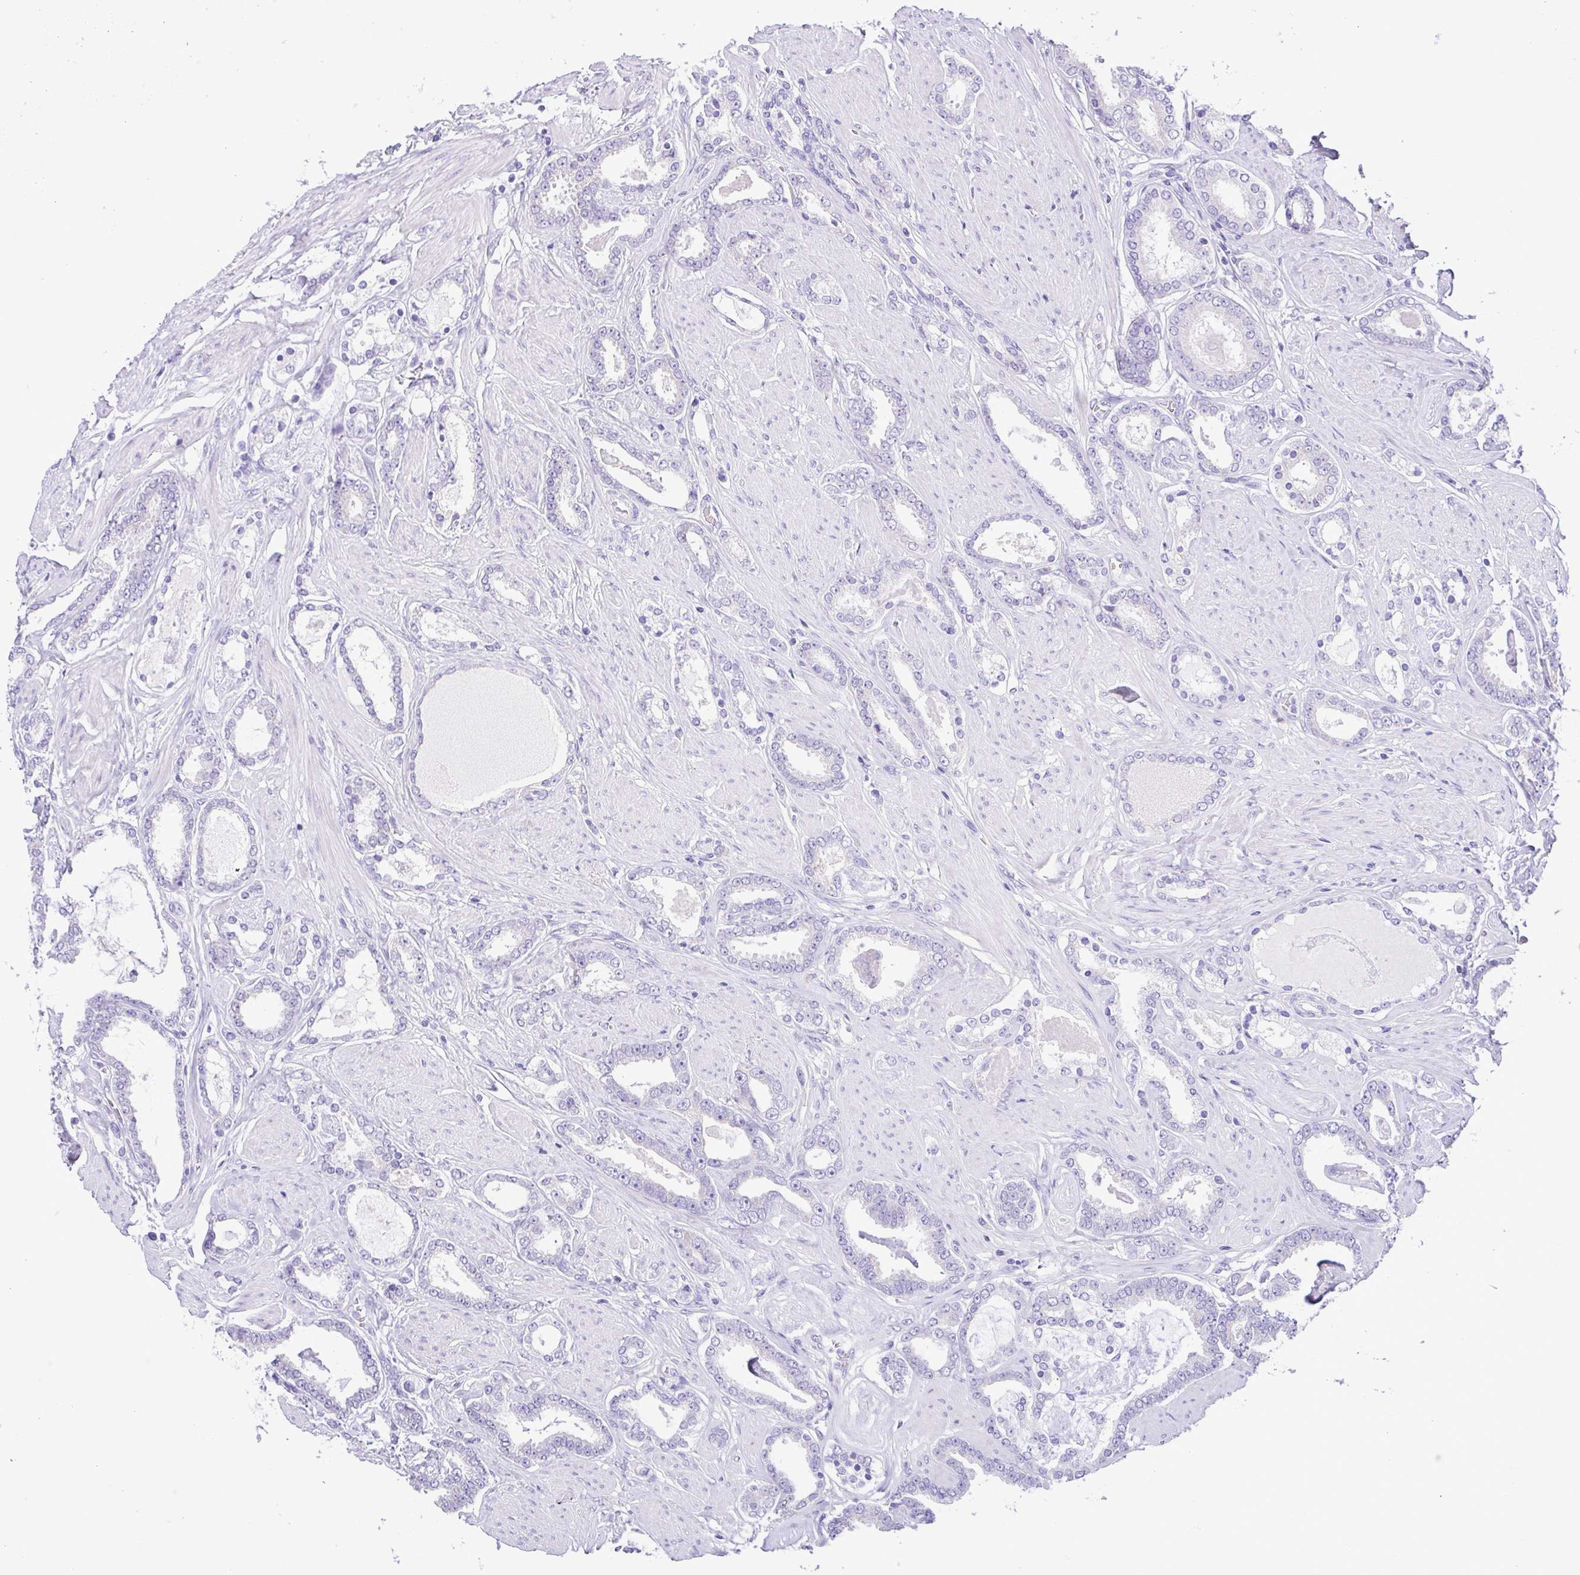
{"staining": {"intensity": "negative", "quantity": "none", "location": "none"}, "tissue": "prostate cancer", "cell_type": "Tumor cells", "image_type": "cancer", "snomed": [{"axis": "morphology", "description": "Adenocarcinoma, High grade"}, {"axis": "topography", "description": "Prostate"}], "caption": "This image is of high-grade adenocarcinoma (prostate) stained with immunohistochemistry to label a protein in brown with the nuclei are counter-stained blue. There is no staining in tumor cells.", "gene": "CD72", "patient": {"sex": "male", "age": 63}}